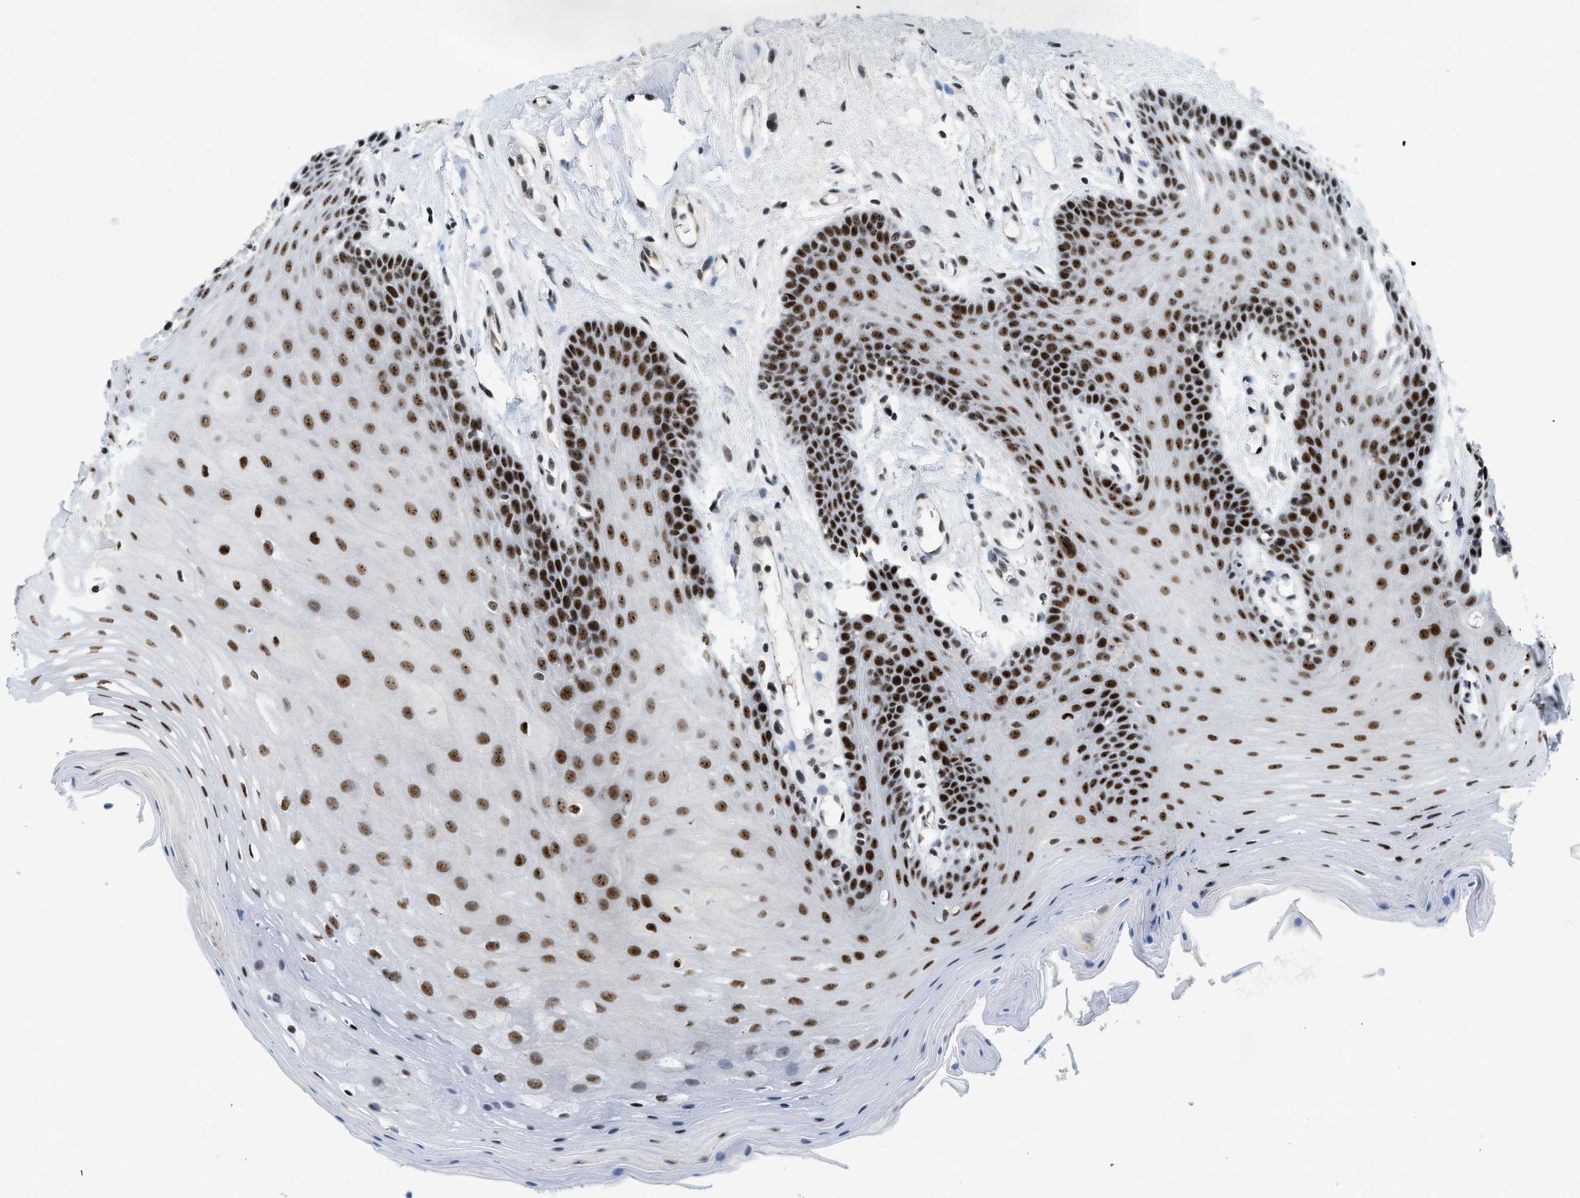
{"staining": {"intensity": "strong", "quantity": ">75%", "location": "nuclear"}, "tissue": "oral mucosa", "cell_type": "Squamous epithelial cells", "image_type": "normal", "snomed": [{"axis": "morphology", "description": "Normal tissue, NOS"}, {"axis": "morphology", "description": "Squamous cell carcinoma, NOS"}, {"axis": "topography", "description": "Oral tissue"}, {"axis": "topography", "description": "Head-Neck"}], "caption": "A high amount of strong nuclear expression is seen in about >75% of squamous epithelial cells in benign oral mucosa.", "gene": "URB1", "patient": {"sex": "male", "age": 71}}